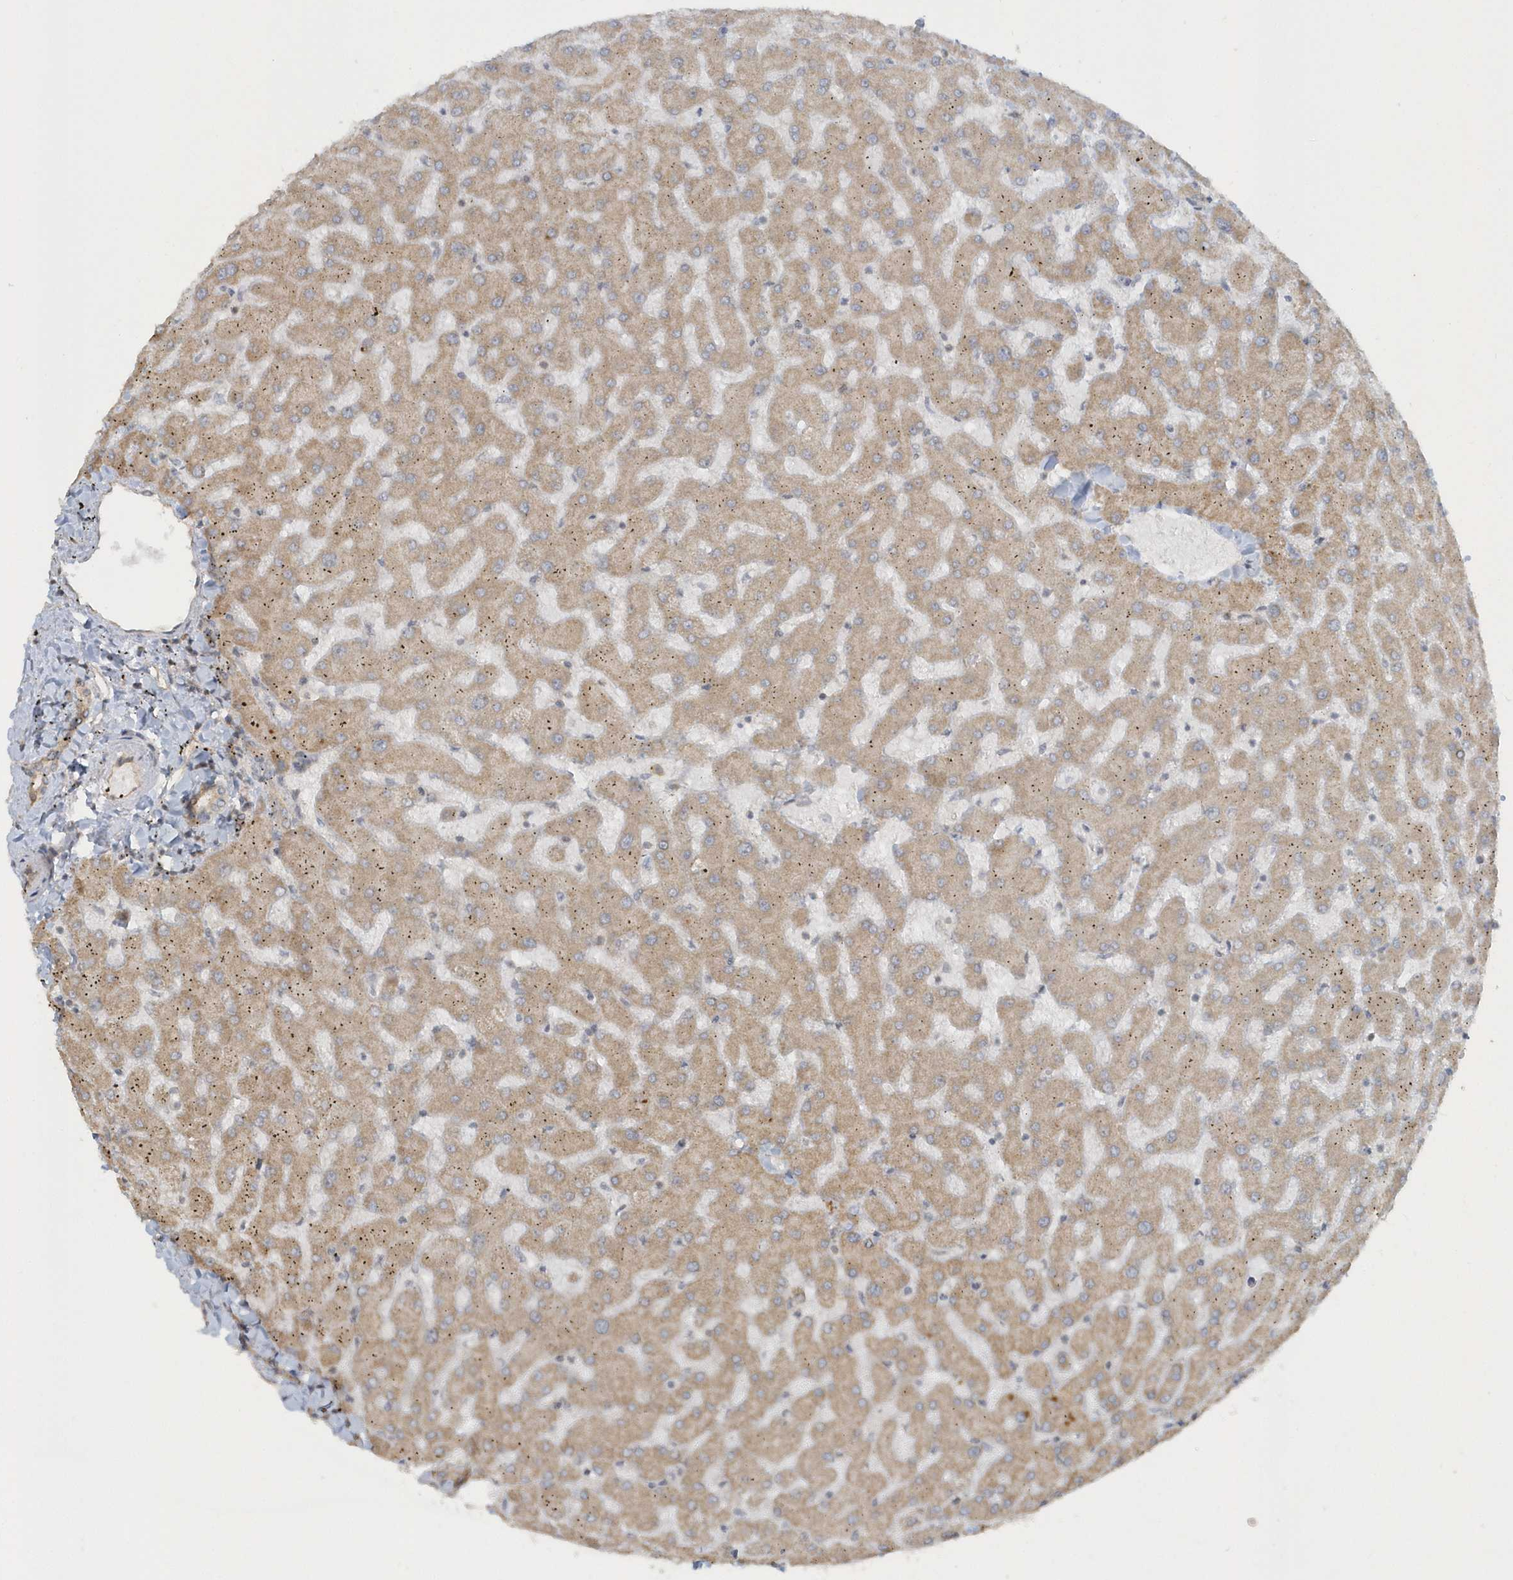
{"staining": {"intensity": "weak", "quantity": ">75%", "location": "cytoplasmic/membranous"}, "tissue": "liver", "cell_type": "Cholangiocytes", "image_type": "normal", "snomed": [{"axis": "morphology", "description": "Normal tissue, NOS"}, {"axis": "topography", "description": "Liver"}], "caption": "DAB immunohistochemical staining of unremarkable human liver reveals weak cytoplasmic/membranous protein positivity in approximately >75% of cholangiocytes.", "gene": "STIM2", "patient": {"sex": "female", "age": 63}}